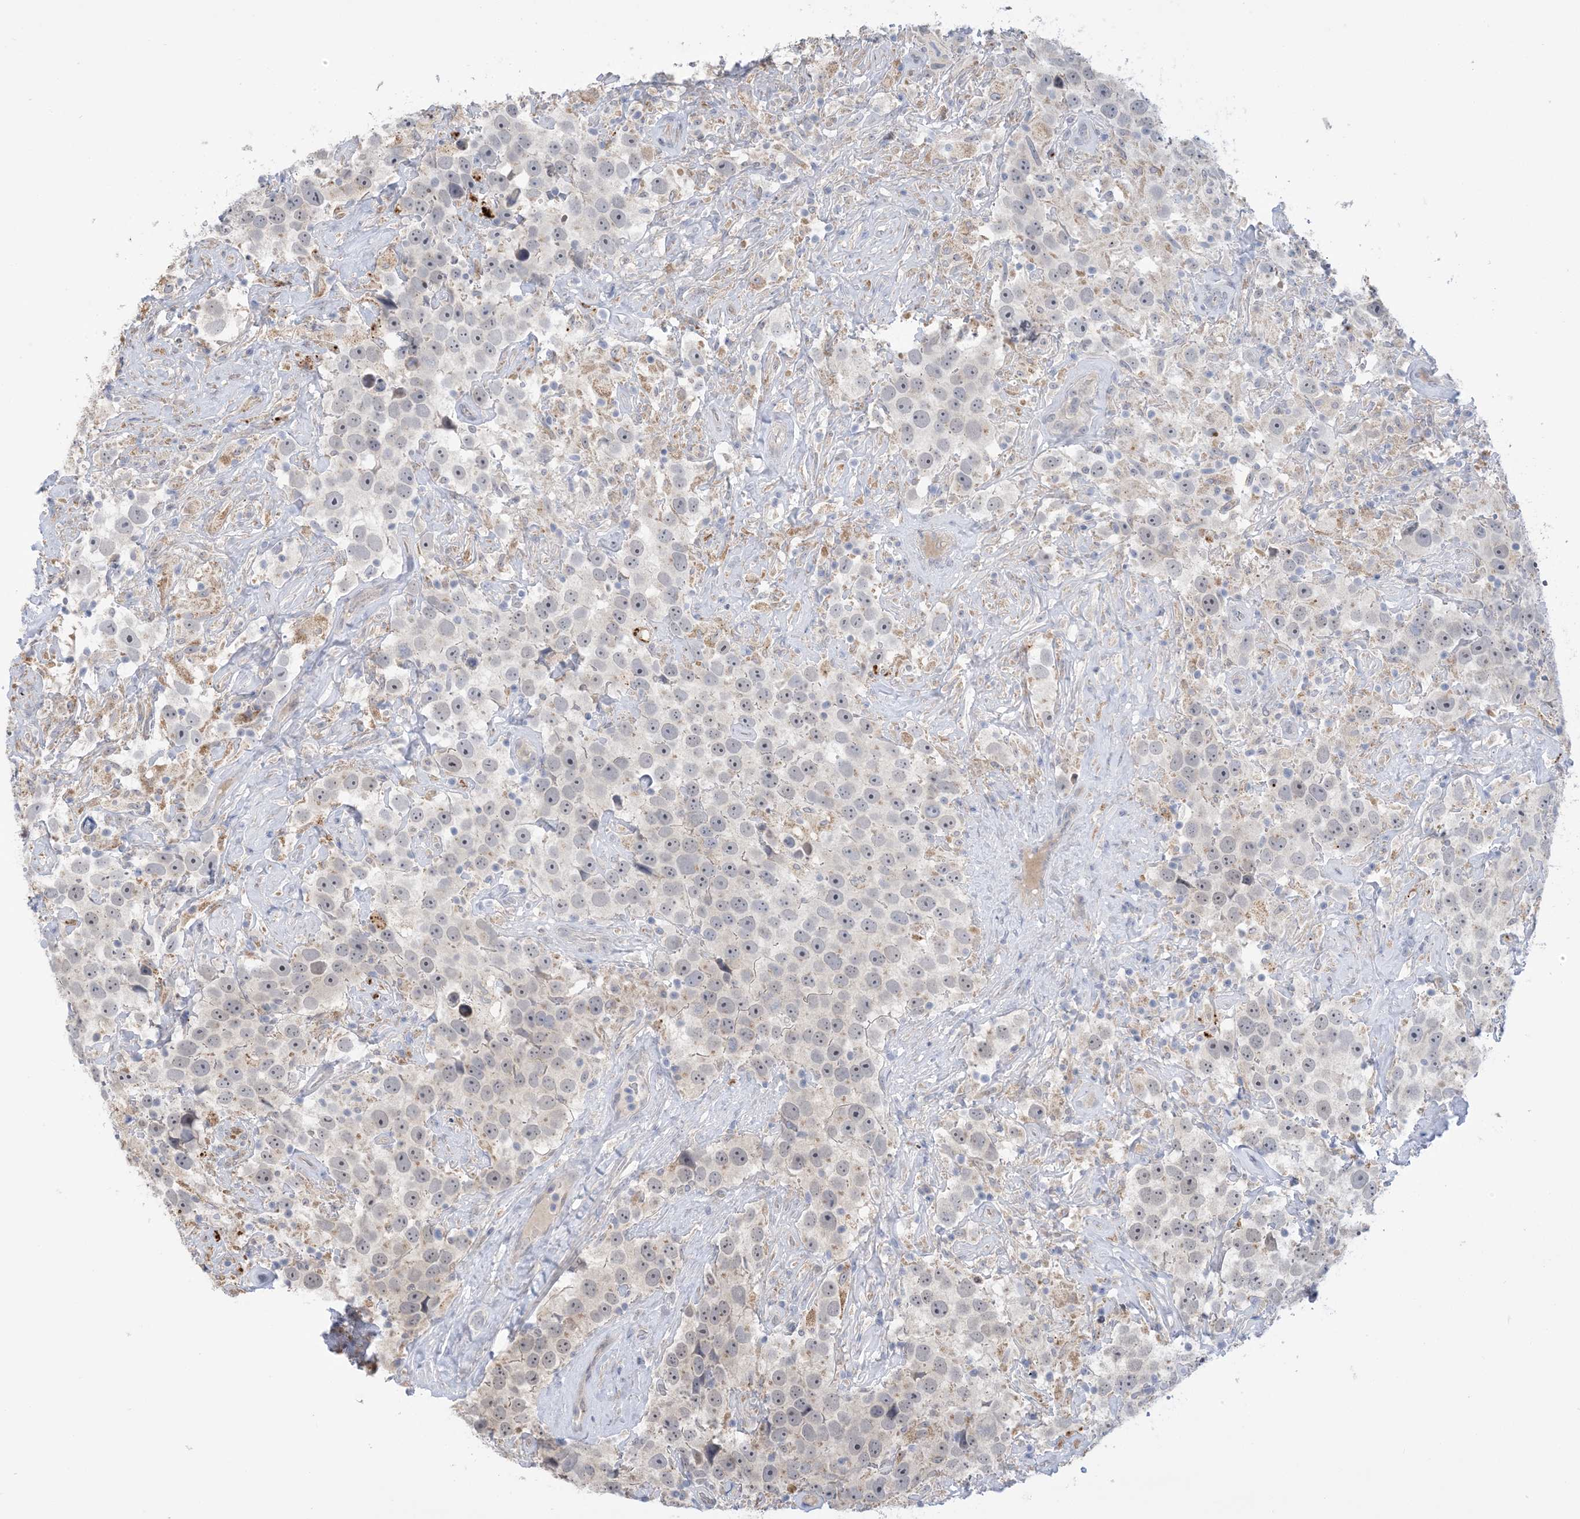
{"staining": {"intensity": "negative", "quantity": "none", "location": "none"}, "tissue": "testis cancer", "cell_type": "Tumor cells", "image_type": "cancer", "snomed": [{"axis": "morphology", "description": "Seminoma, NOS"}, {"axis": "topography", "description": "Testis"}], "caption": "Seminoma (testis) stained for a protein using IHC demonstrates no staining tumor cells.", "gene": "TTYH1", "patient": {"sex": "male", "age": 49}}